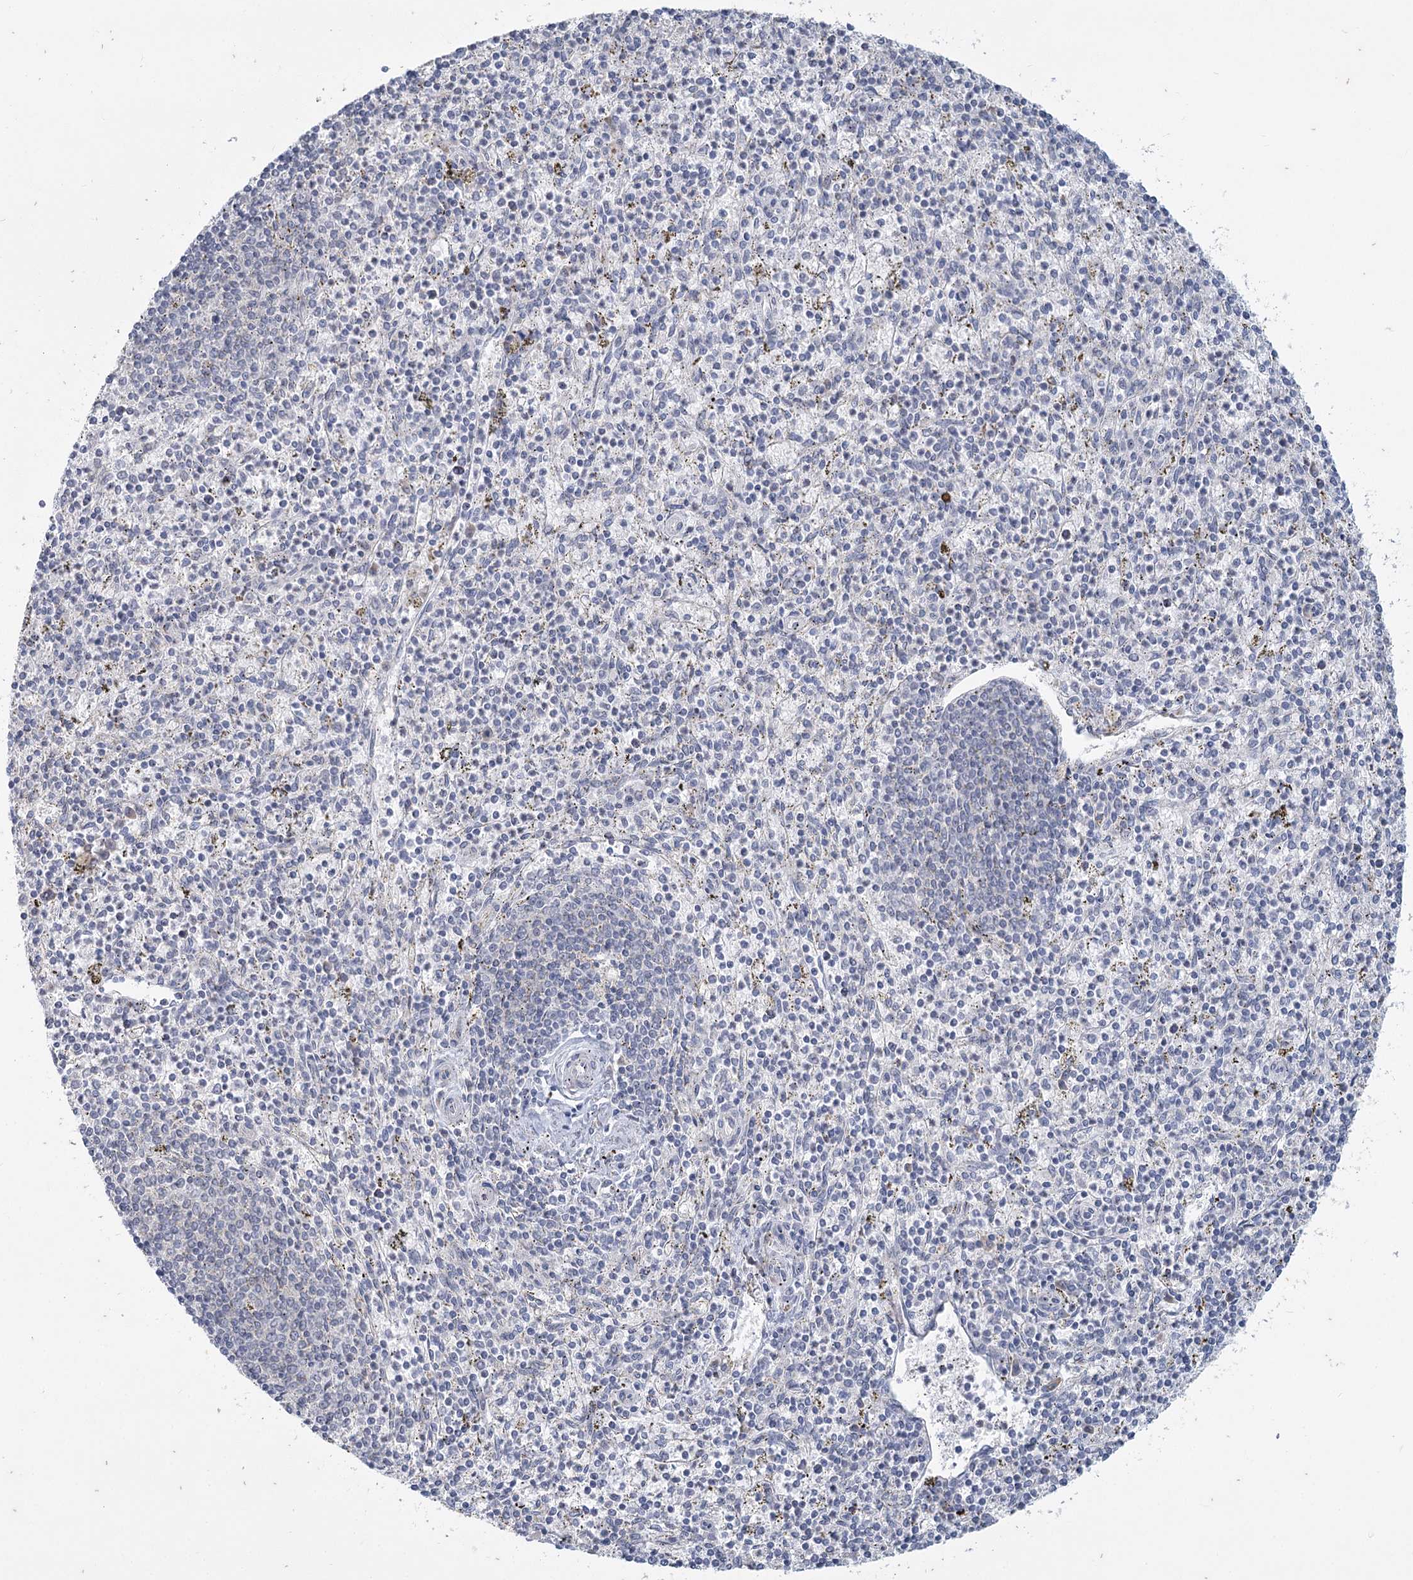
{"staining": {"intensity": "negative", "quantity": "none", "location": "none"}, "tissue": "spleen", "cell_type": "Cells in red pulp", "image_type": "normal", "snomed": [{"axis": "morphology", "description": "Normal tissue, NOS"}, {"axis": "topography", "description": "Spleen"}], "caption": "Cells in red pulp are negative for protein expression in unremarkable human spleen. The staining is performed using DAB brown chromogen with nuclei counter-stained in using hematoxylin.", "gene": "SLC9A3", "patient": {"sex": "male", "age": 72}}